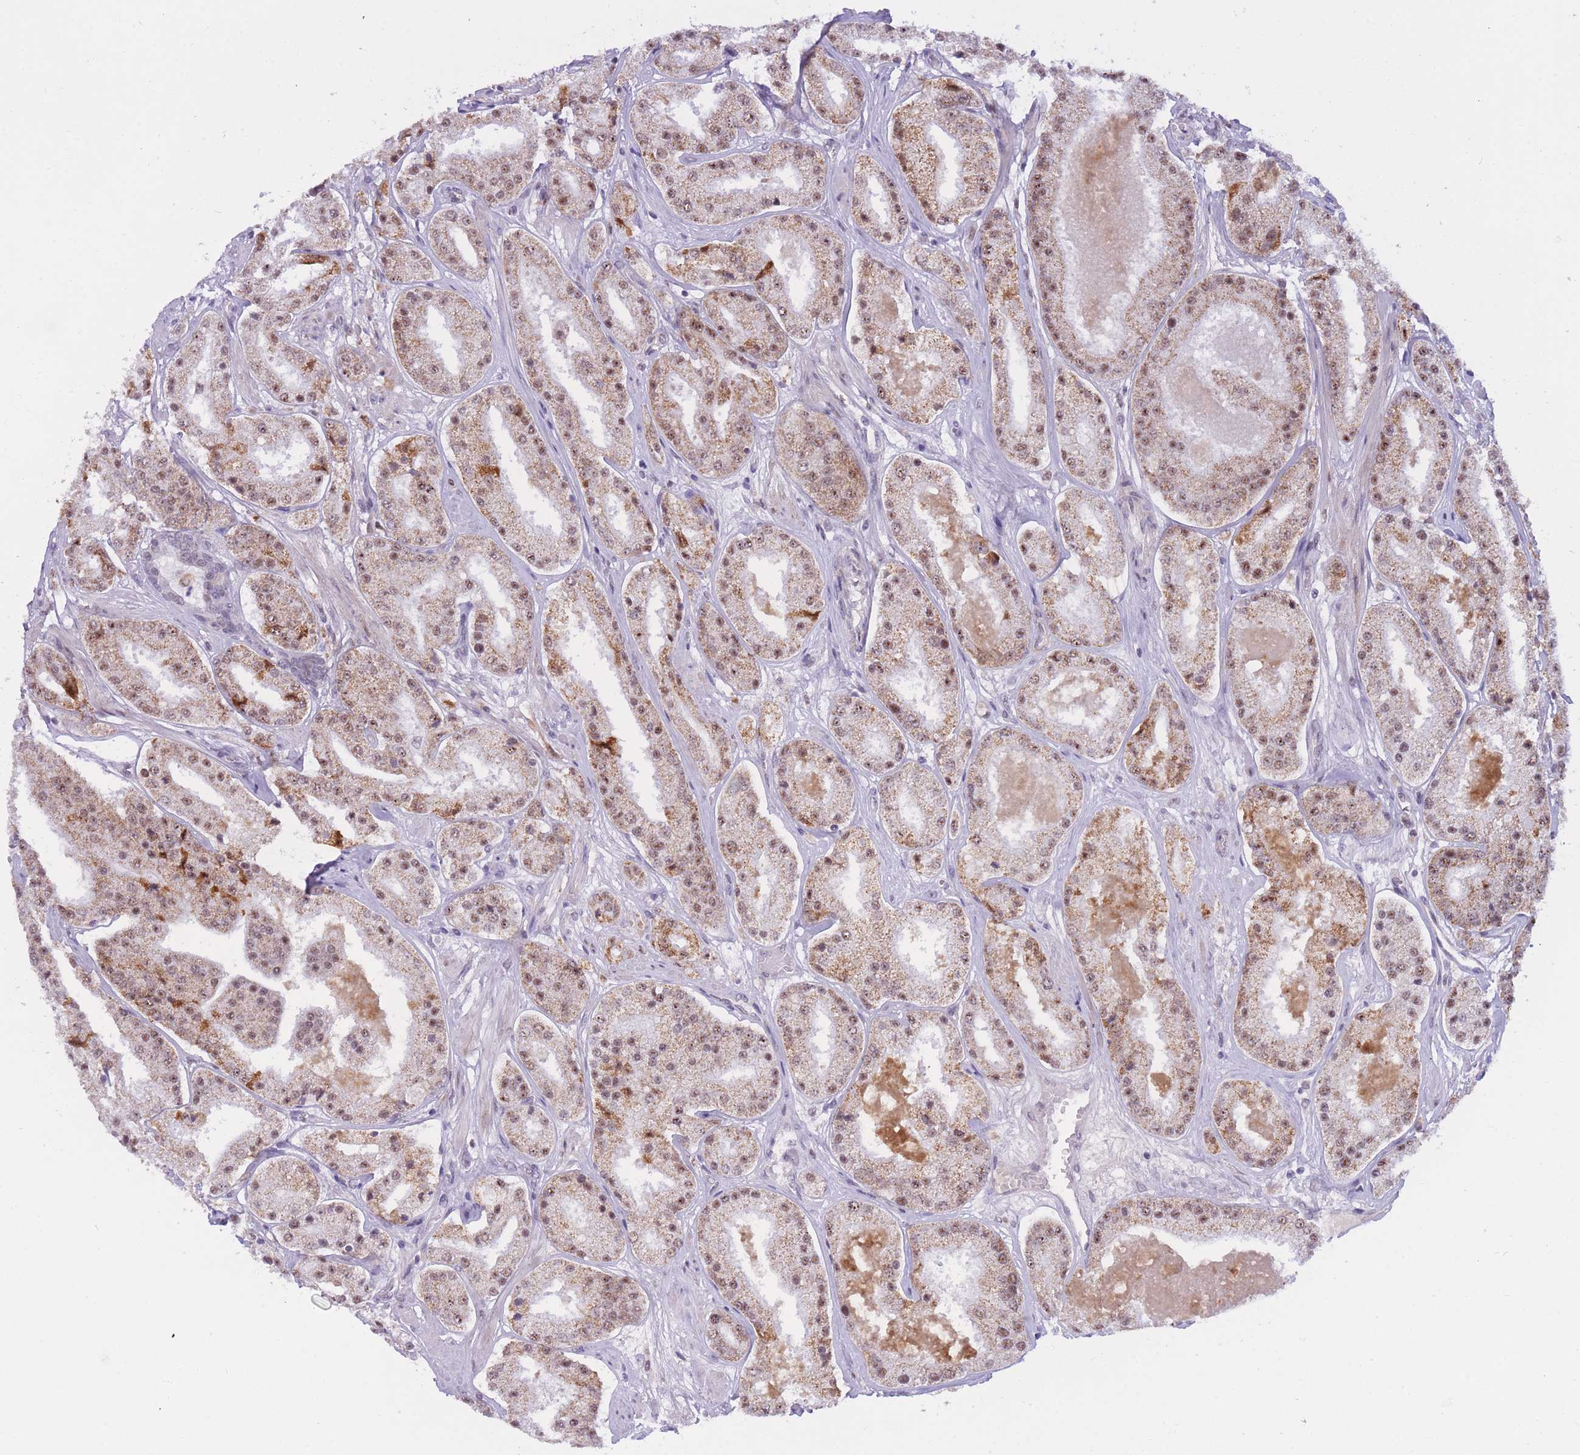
{"staining": {"intensity": "moderate", "quantity": ">75%", "location": "cytoplasmic/membranous,nuclear"}, "tissue": "prostate cancer", "cell_type": "Tumor cells", "image_type": "cancer", "snomed": [{"axis": "morphology", "description": "Adenocarcinoma, High grade"}, {"axis": "topography", "description": "Prostate"}], "caption": "The histopathology image reveals immunohistochemical staining of prostate adenocarcinoma (high-grade). There is moderate cytoplasmic/membranous and nuclear staining is identified in about >75% of tumor cells. (Brightfield microscopy of DAB IHC at high magnification).", "gene": "CYP2B6", "patient": {"sex": "male", "age": 63}}